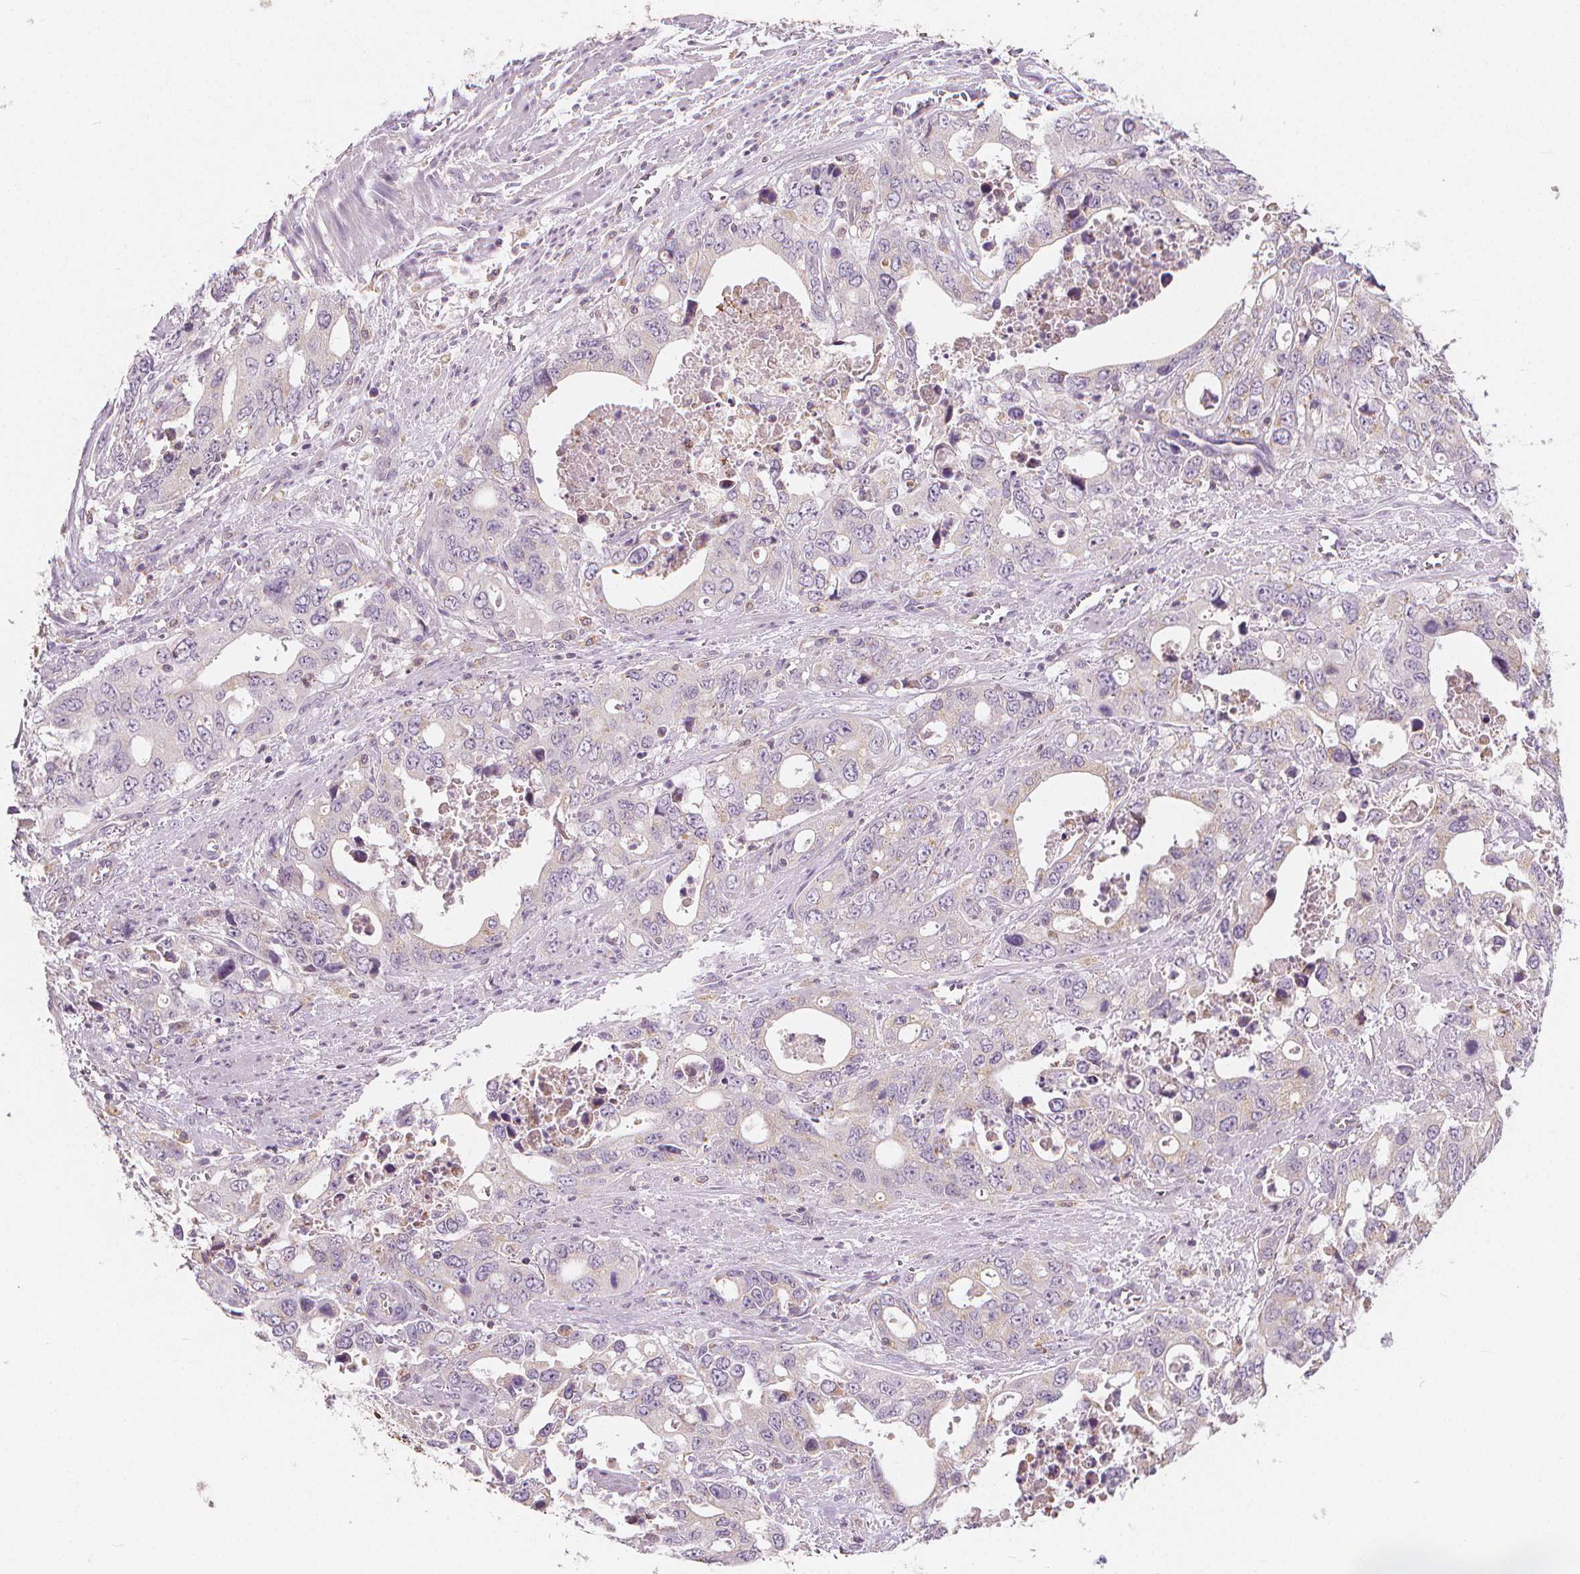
{"staining": {"intensity": "negative", "quantity": "none", "location": "none"}, "tissue": "stomach cancer", "cell_type": "Tumor cells", "image_type": "cancer", "snomed": [{"axis": "morphology", "description": "Adenocarcinoma, NOS"}, {"axis": "topography", "description": "Stomach, upper"}], "caption": "High magnification brightfield microscopy of stomach cancer (adenocarcinoma) stained with DAB (3,3'-diaminobenzidine) (brown) and counterstained with hematoxylin (blue): tumor cells show no significant staining.", "gene": "RAB20", "patient": {"sex": "male", "age": 74}}